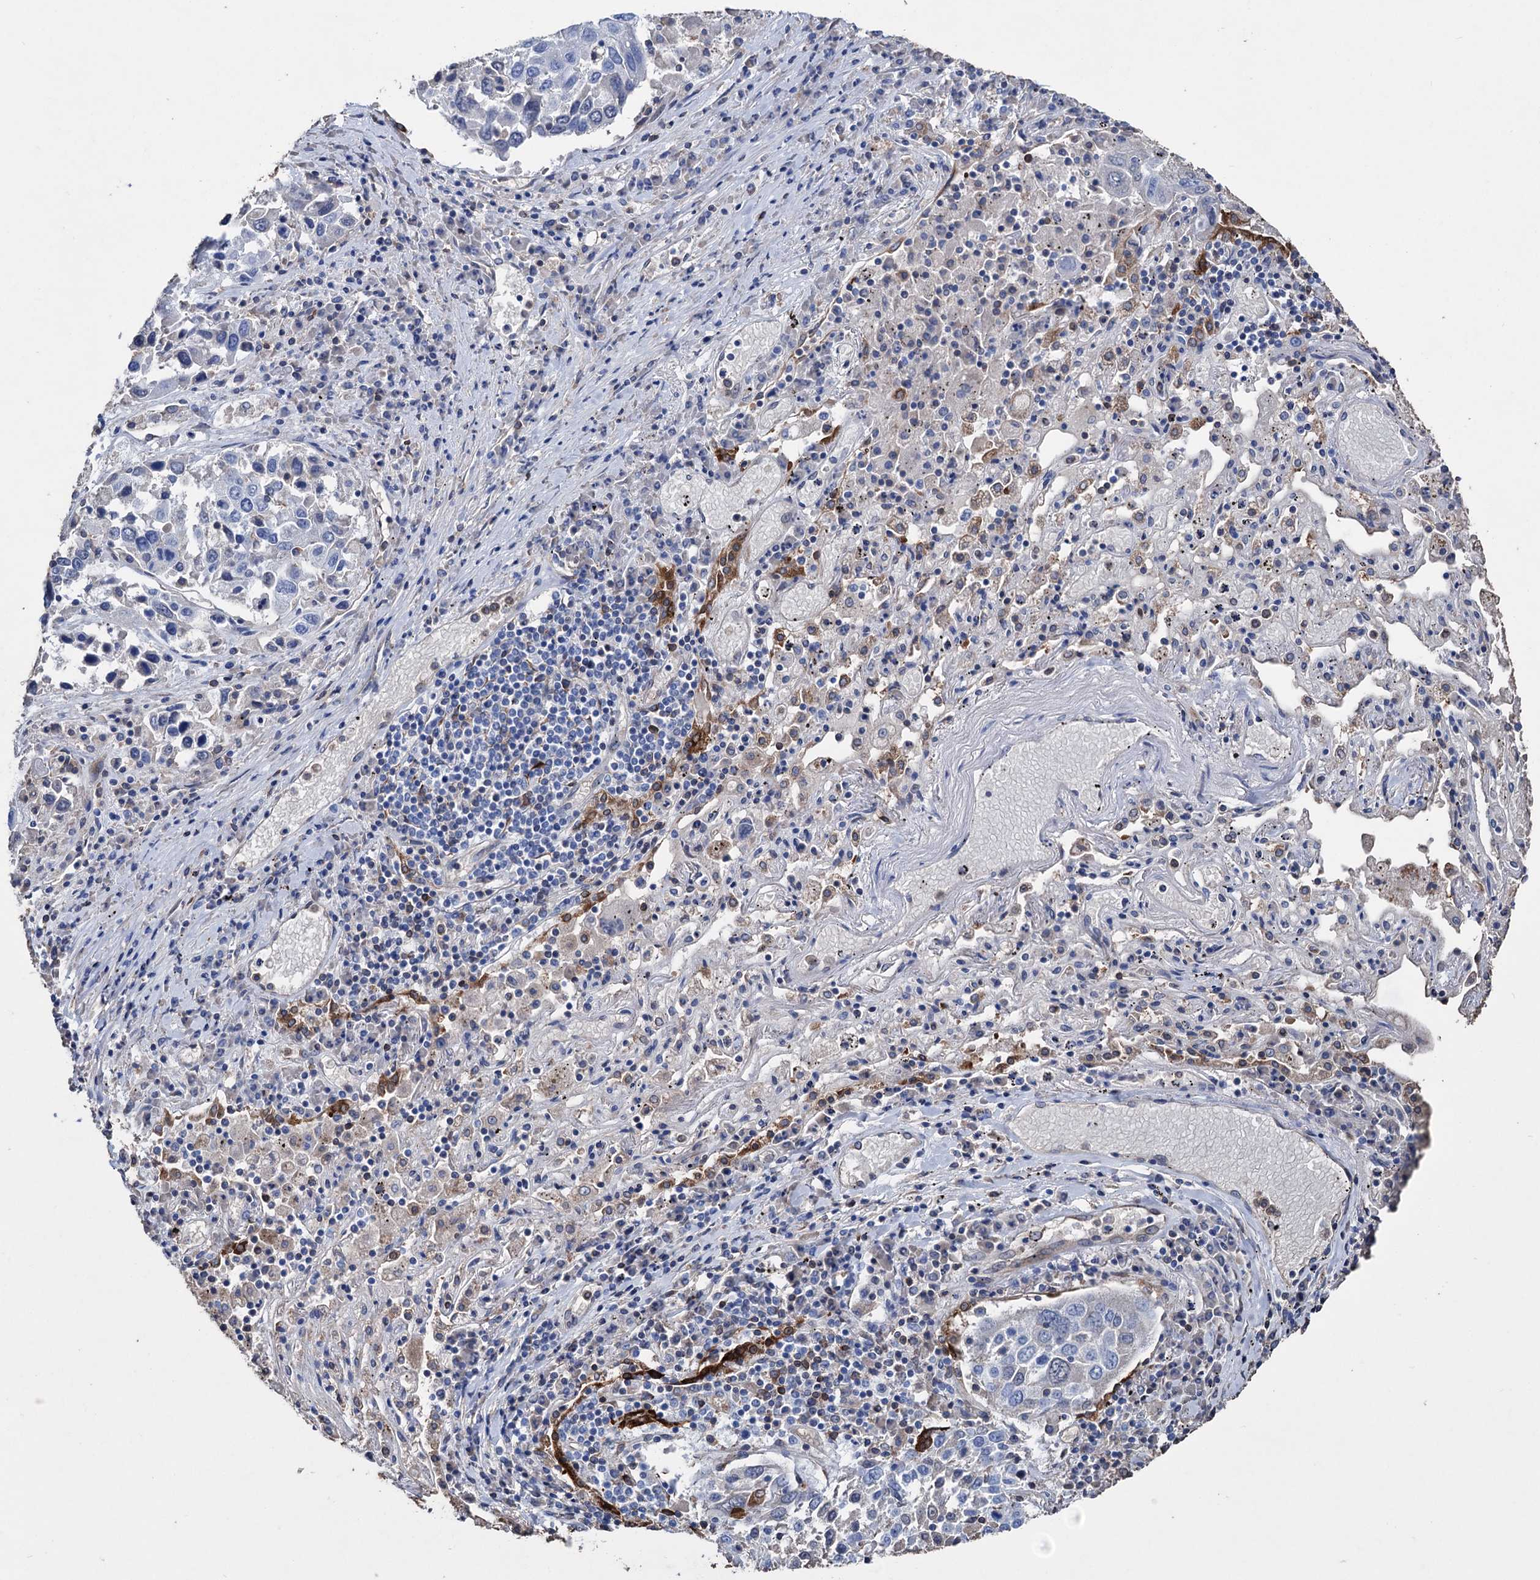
{"staining": {"intensity": "negative", "quantity": "none", "location": "none"}, "tissue": "lung cancer", "cell_type": "Tumor cells", "image_type": "cancer", "snomed": [{"axis": "morphology", "description": "Squamous cell carcinoma, NOS"}, {"axis": "topography", "description": "Lung"}], "caption": "Image shows no protein staining in tumor cells of lung cancer (squamous cell carcinoma) tissue. (DAB immunohistochemistry, high magnification).", "gene": "STING1", "patient": {"sex": "male", "age": 65}}